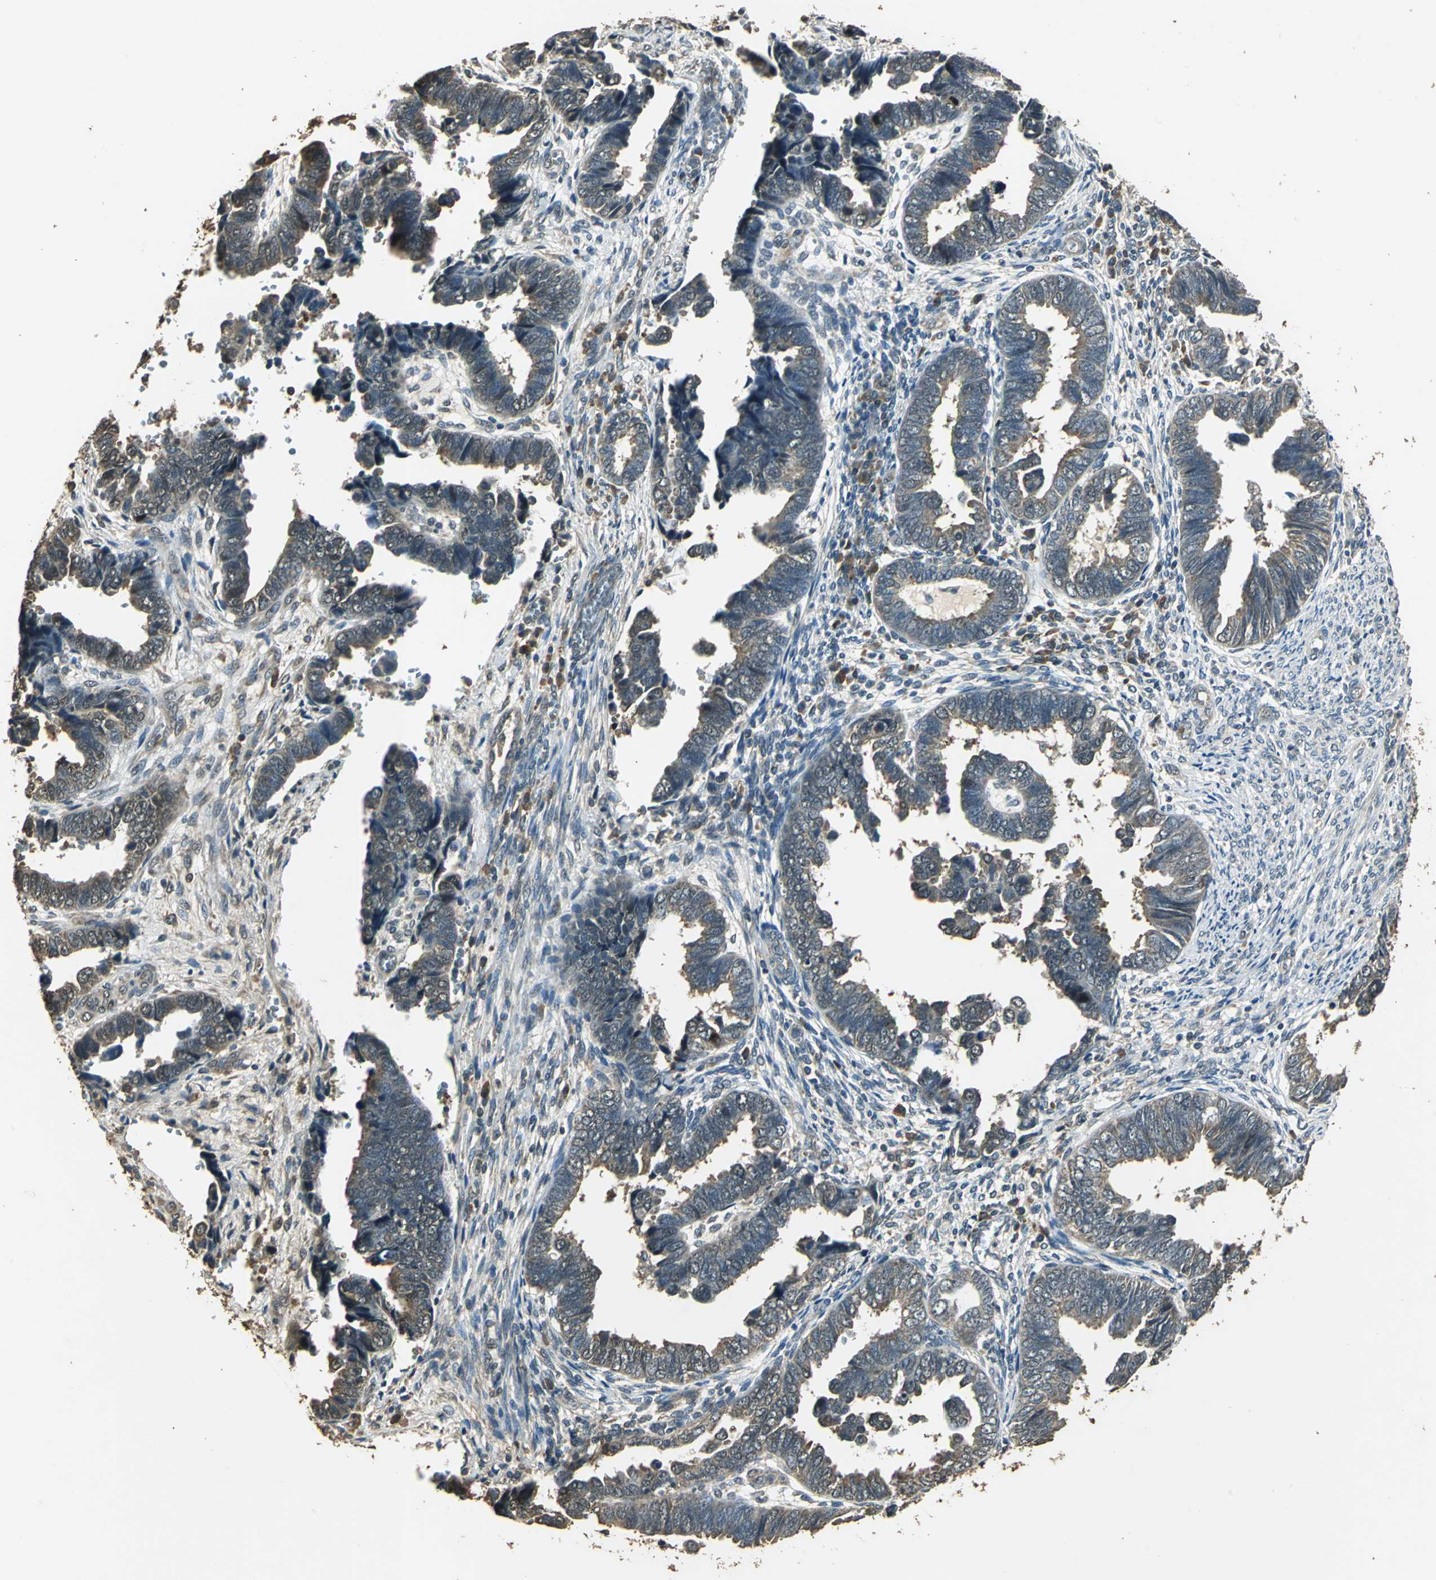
{"staining": {"intensity": "moderate", "quantity": ">75%", "location": "cytoplasmic/membranous"}, "tissue": "endometrial cancer", "cell_type": "Tumor cells", "image_type": "cancer", "snomed": [{"axis": "morphology", "description": "Adenocarcinoma, NOS"}, {"axis": "topography", "description": "Endometrium"}], "caption": "Adenocarcinoma (endometrial) stained for a protein demonstrates moderate cytoplasmic/membranous positivity in tumor cells.", "gene": "TMPRSS4", "patient": {"sex": "female", "age": 75}}